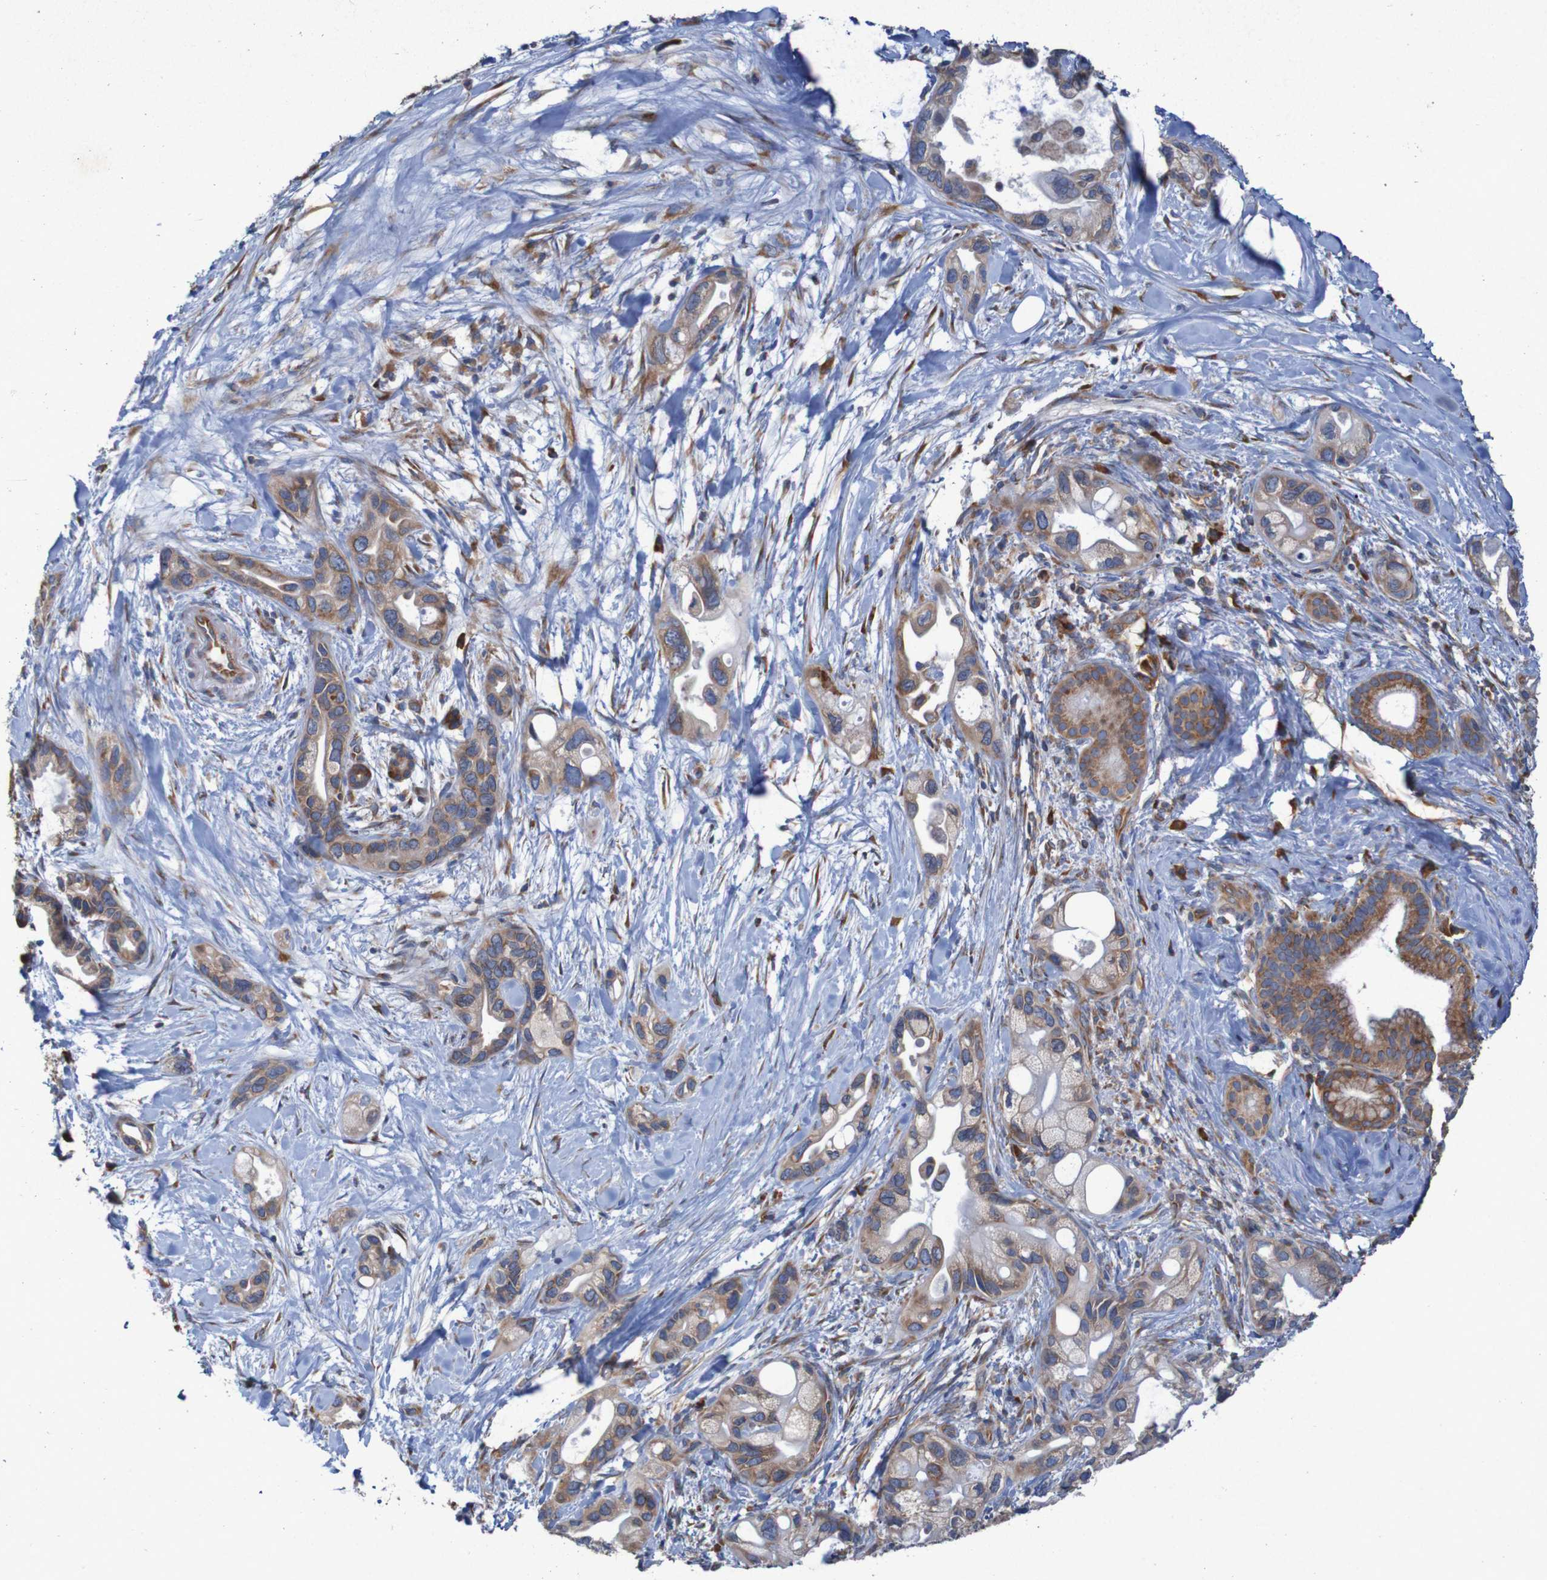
{"staining": {"intensity": "strong", "quantity": ">75%", "location": "cytoplasmic/membranous"}, "tissue": "pancreatic cancer", "cell_type": "Tumor cells", "image_type": "cancer", "snomed": [{"axis": "morphology", "description": "Adenocarcinoma, NOS"}, {"axis": "topography", "description": "Pancreas"}], "caption": "Protein expression analysis of human adenocarcinoma (pancreatic) reveals strong cytoplasmic/membranous staining in approximately >75% of tumor cells.", "gene": "RPL10", "patient": {"sex": "female", "age": 77}}